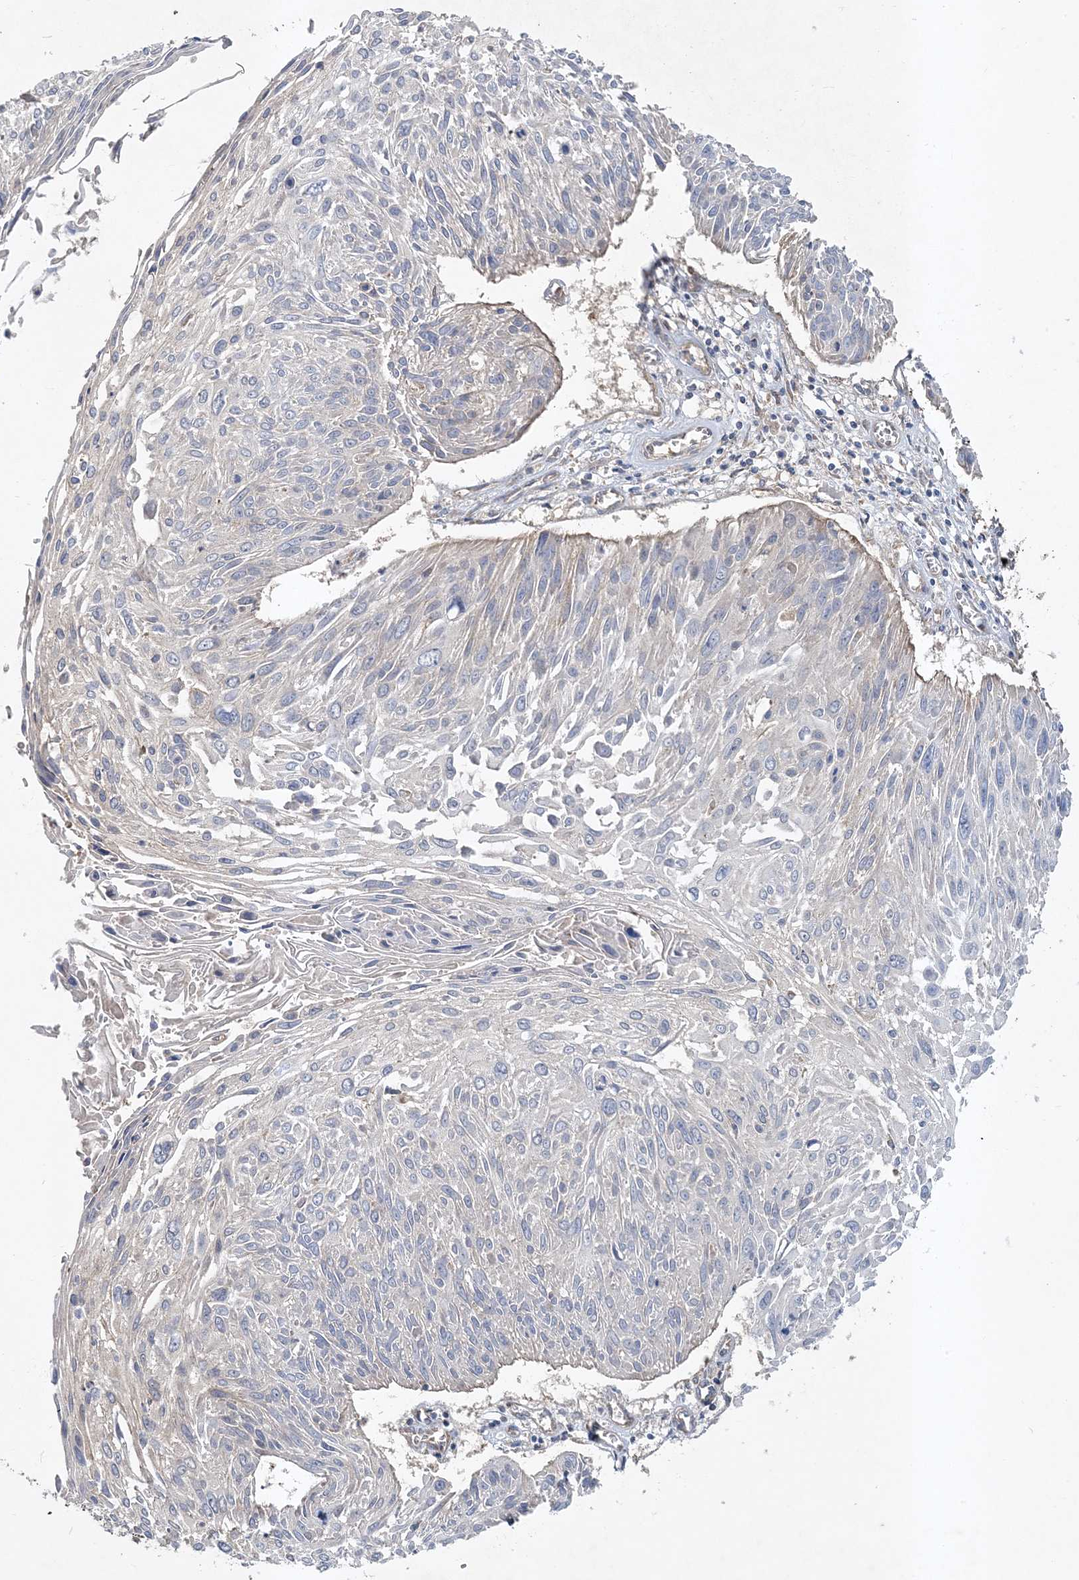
{"staining": {"intensity": "negative", "quantity": "none", "location": "none"}, "tissue": "cervical cancer", "cell_type": "Tumor cells", "image_type": "cancer", "snomed": [{"axis": "morphology", "description": "Squamous cell carcinoma, NOS"}, {"axis": "topography", "description": "Cervix"}], "caption": "Micrograph shows no significant protein staining in tumor cells of cervical cancer (squamous cell carcinoma). (Brightfield microscopy of DAB immunohistochemistry at high magnification).", "gene": "LEXM", "patient": {"sex": "female", "age": 51}}